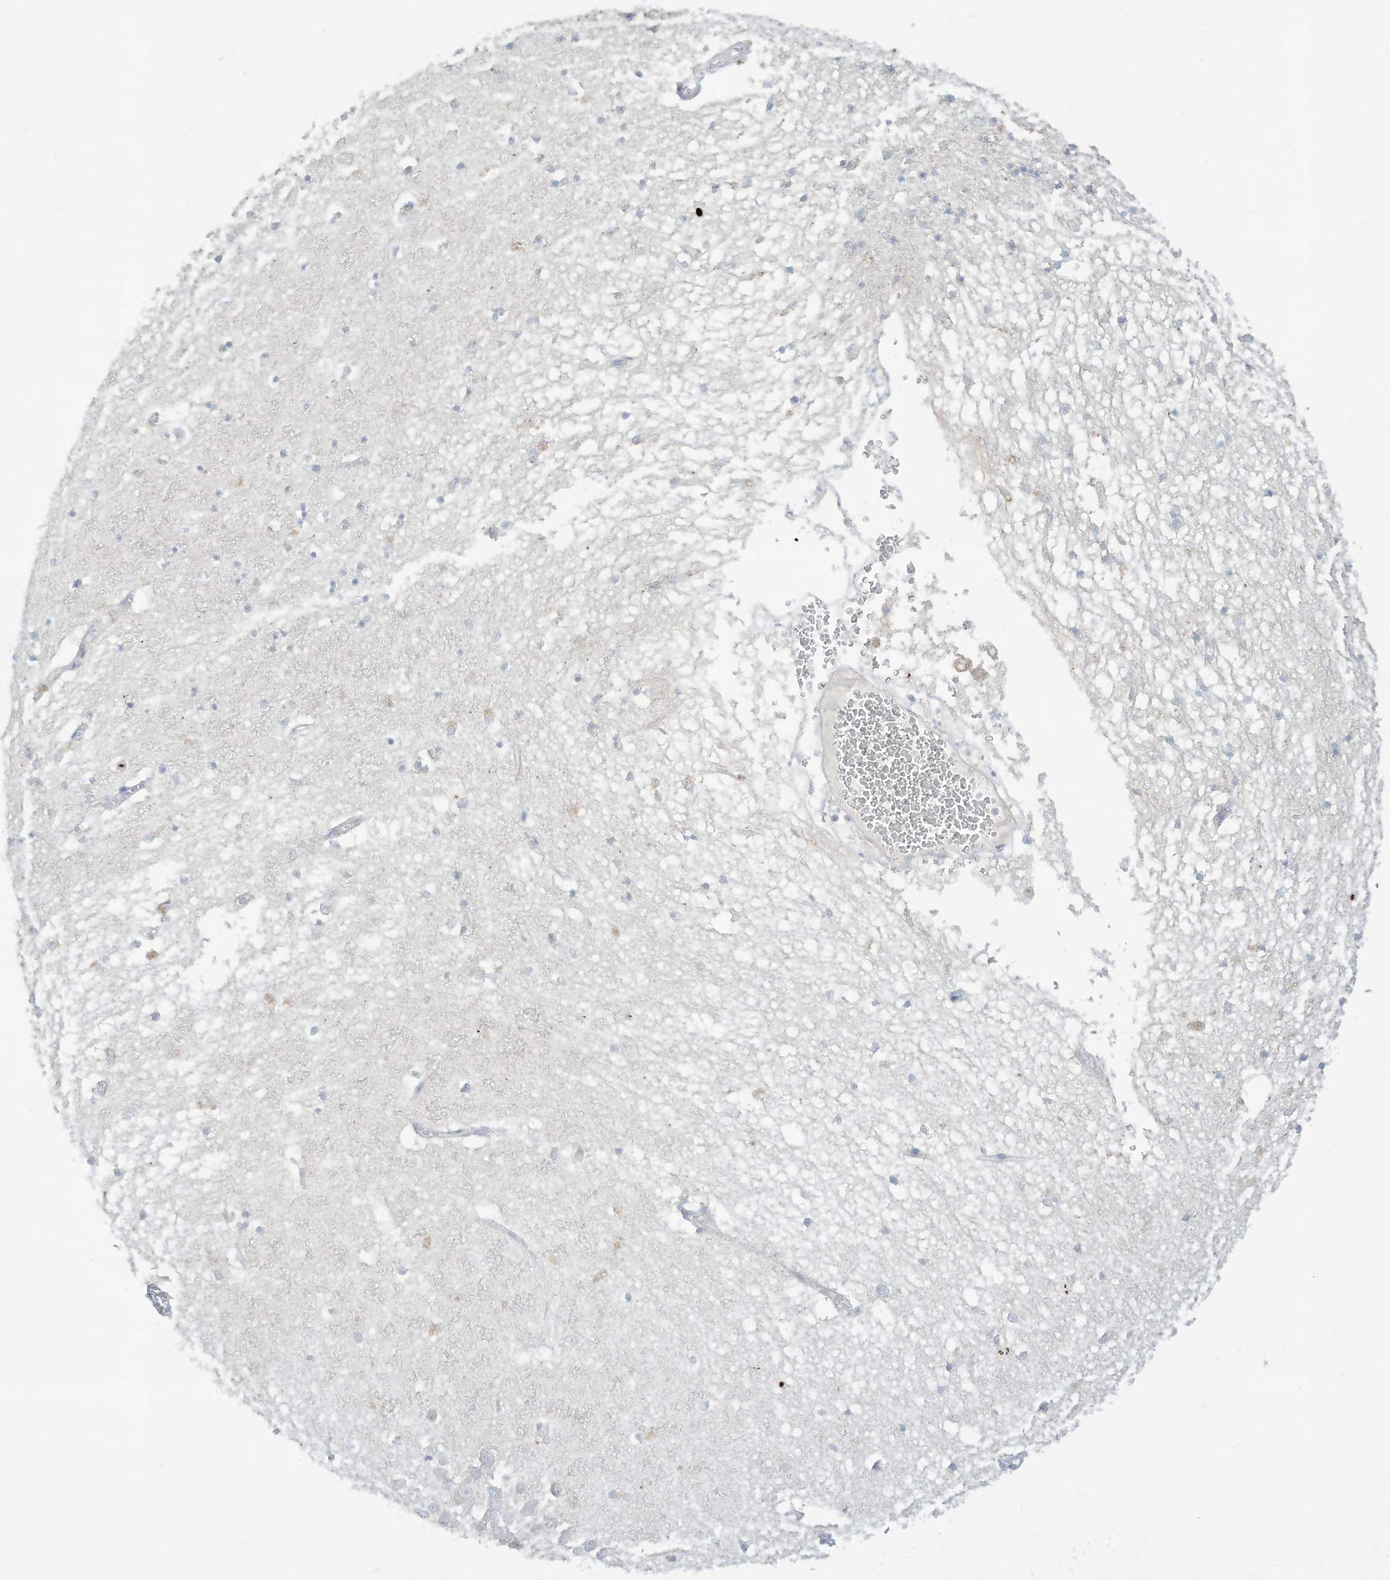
{"staining": {"intensity": "negative", "quantity": "none", "location": "none"}, "tissue": "hippocampus", "cell_type": "Glial cells", "image_type": "normal", "snomed": [{"axis": "morphology", "description": "Normal tissue, NOS"}, {"axis": "topography", "description": "Hippocampus"}], "caption": "A micrograph of hippocampus stained for a protein demonstrates no brown staining in glial cells. (DAB immunohistochemistry visualized using brightfield microscopy, high magnification).", "gene": "THNSL2", "patient": {"sex": "male", "age": 70}}